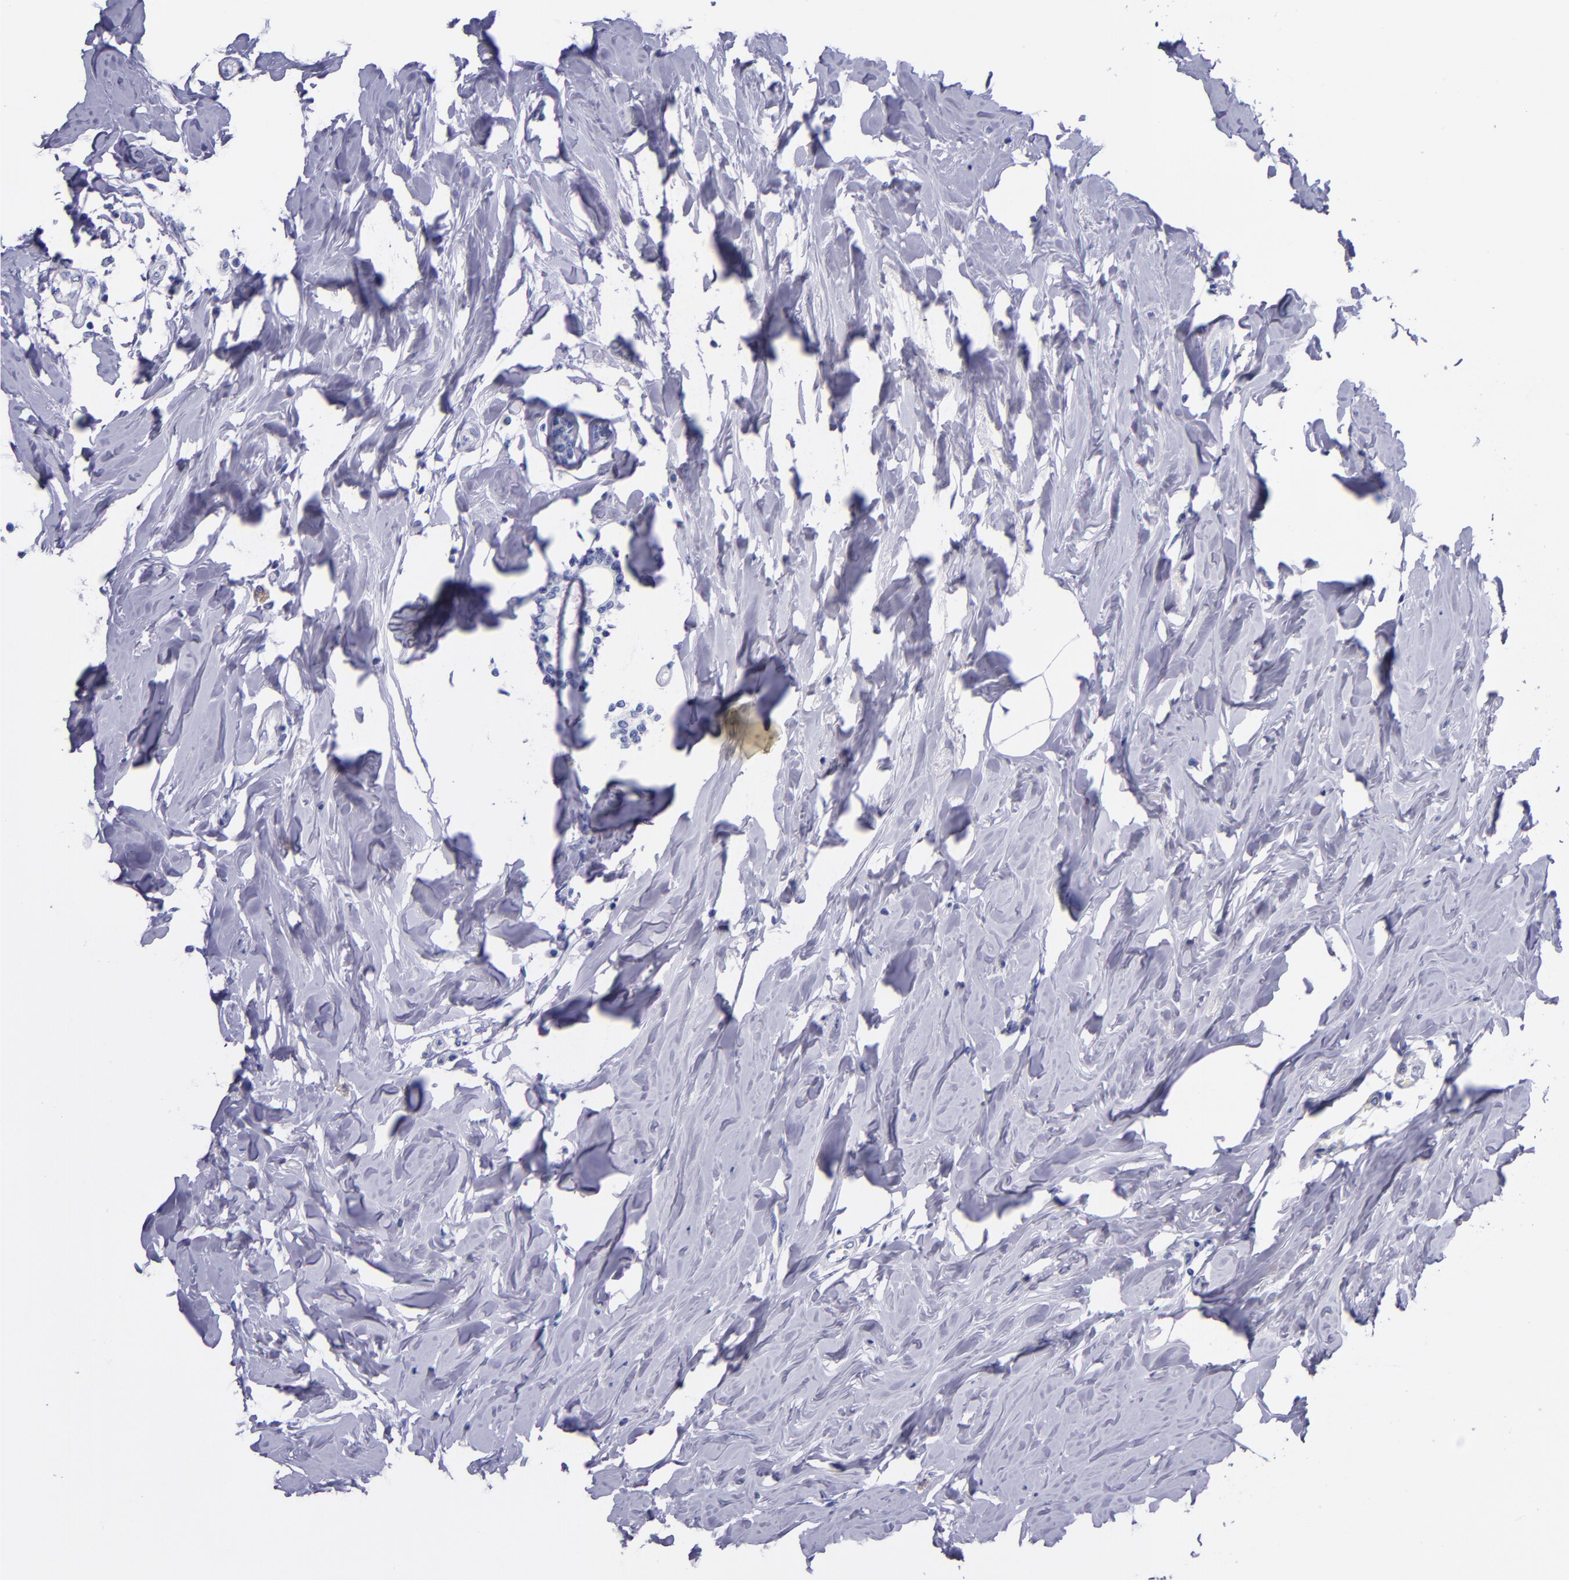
{"staining": {"intensity": "negative", "quantity": "none", "location": "none"}, "tissue": "breast cancer", "cell_type": "Tumor cells", "image_type": "cancer", "snomed": [{"axis": "morphology", "description": "Lobular carcinoma"}, {"axis": "topography", "description": "Breast"}], "caption": "DAB immunohistochemical staining of human lobular carcinoma (breast) reveals no significant expression in tumor cells.", "gene": "SV2A", "patient": {"sex": "female", "age": 51}}